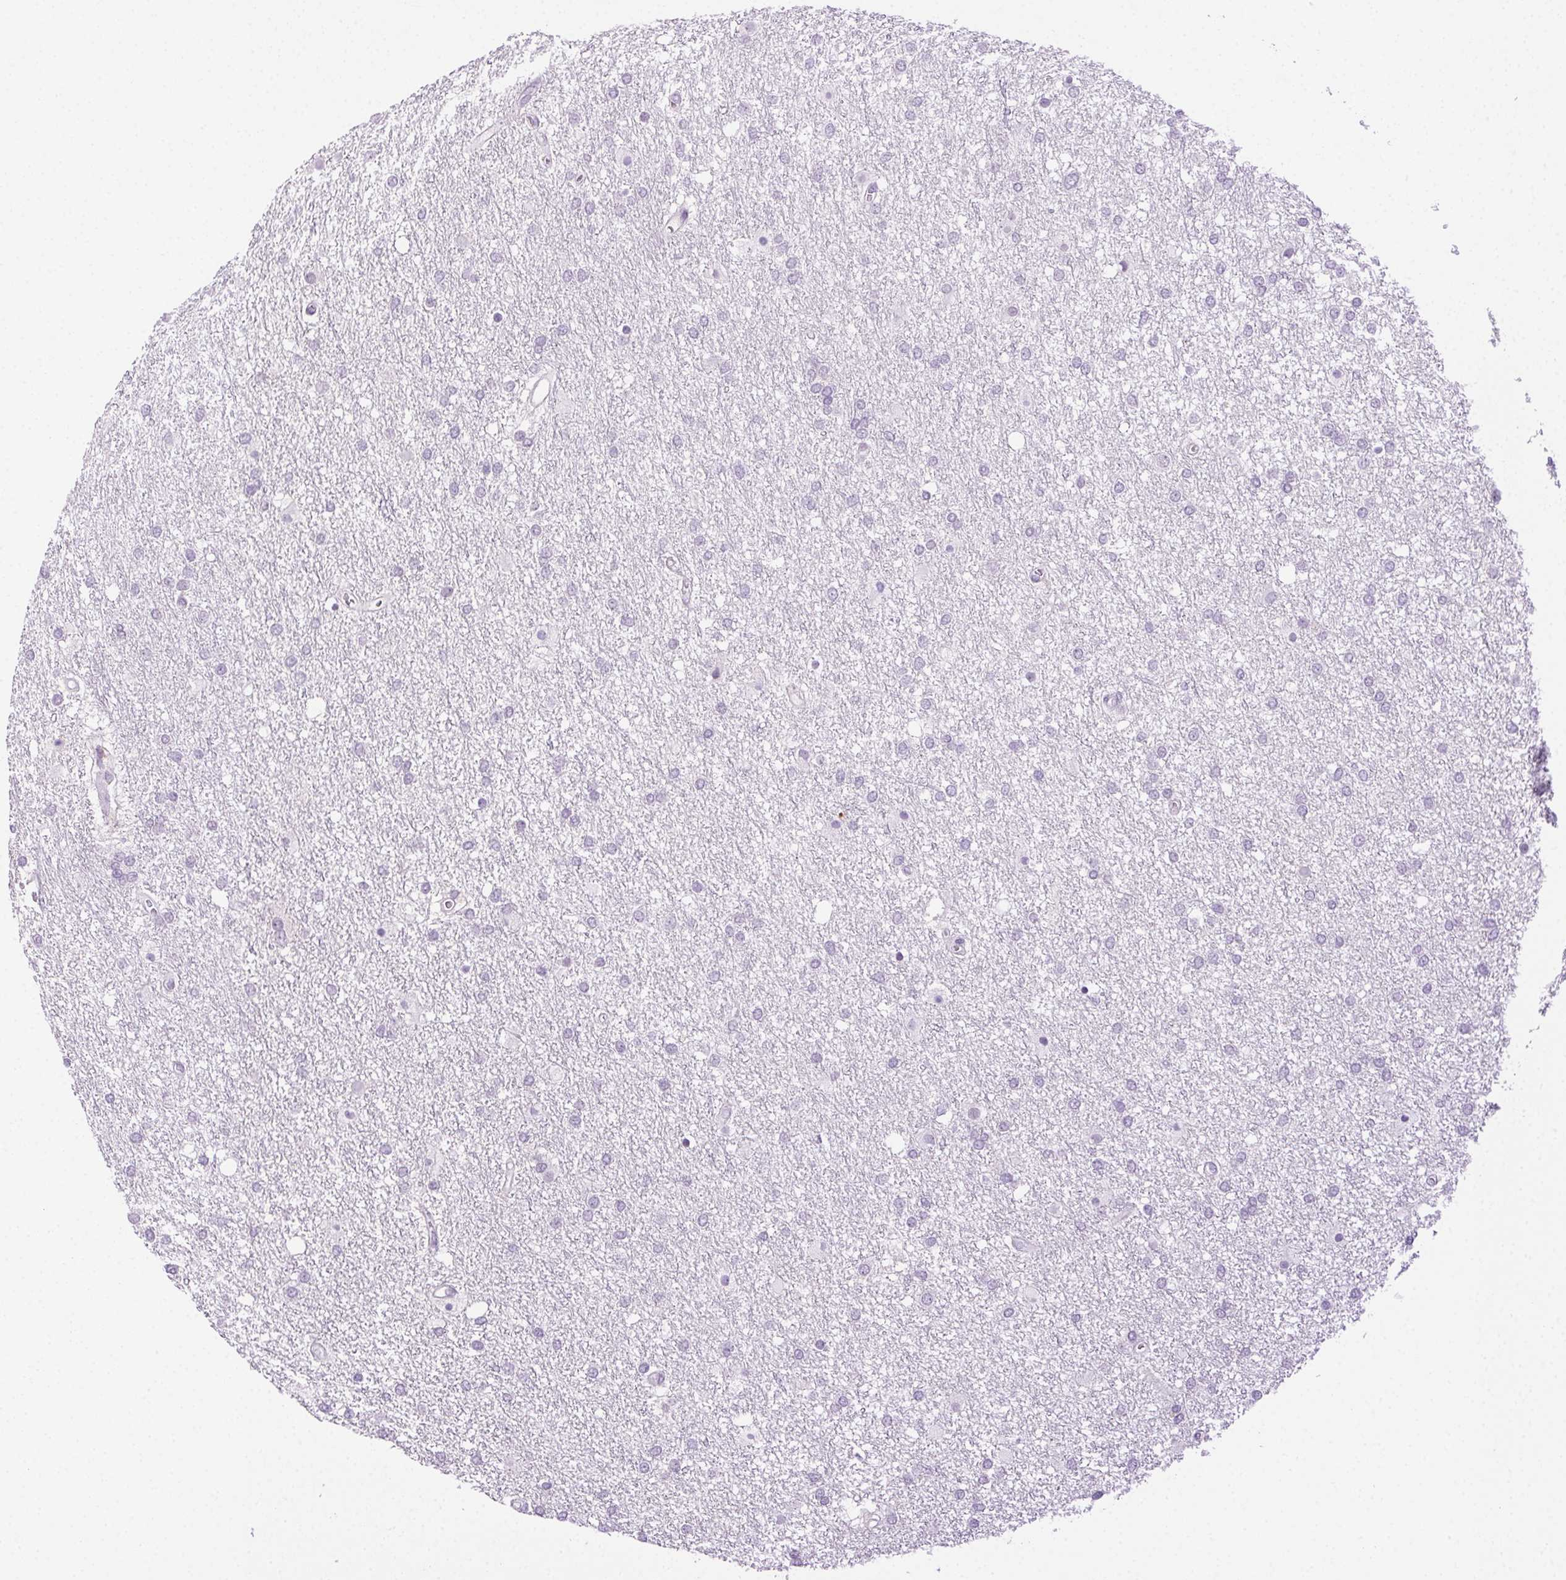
{"staining": {"intensity": "negative", "quantity": "none", "location": "none"}, "tissue": "glioma", "cell_type": "Tumor cells", "image_type": "cancer", "snomed": [{"axis": "morphology", "description": "Glioma, malignant, High grade"}, {"axis": "topography", "description": "Brain"}], "caption": "Malignant high-grade glioma was stained to show a protein in brown. There is no significant expression in tumor cells. Brightfield microscopy of immunohistochemistry stained with DAB (brown) and hematoxylin (blue), captured at high magnification.", "gene": "CLDN10", "patient": {"sex": "female", "age": 61}}